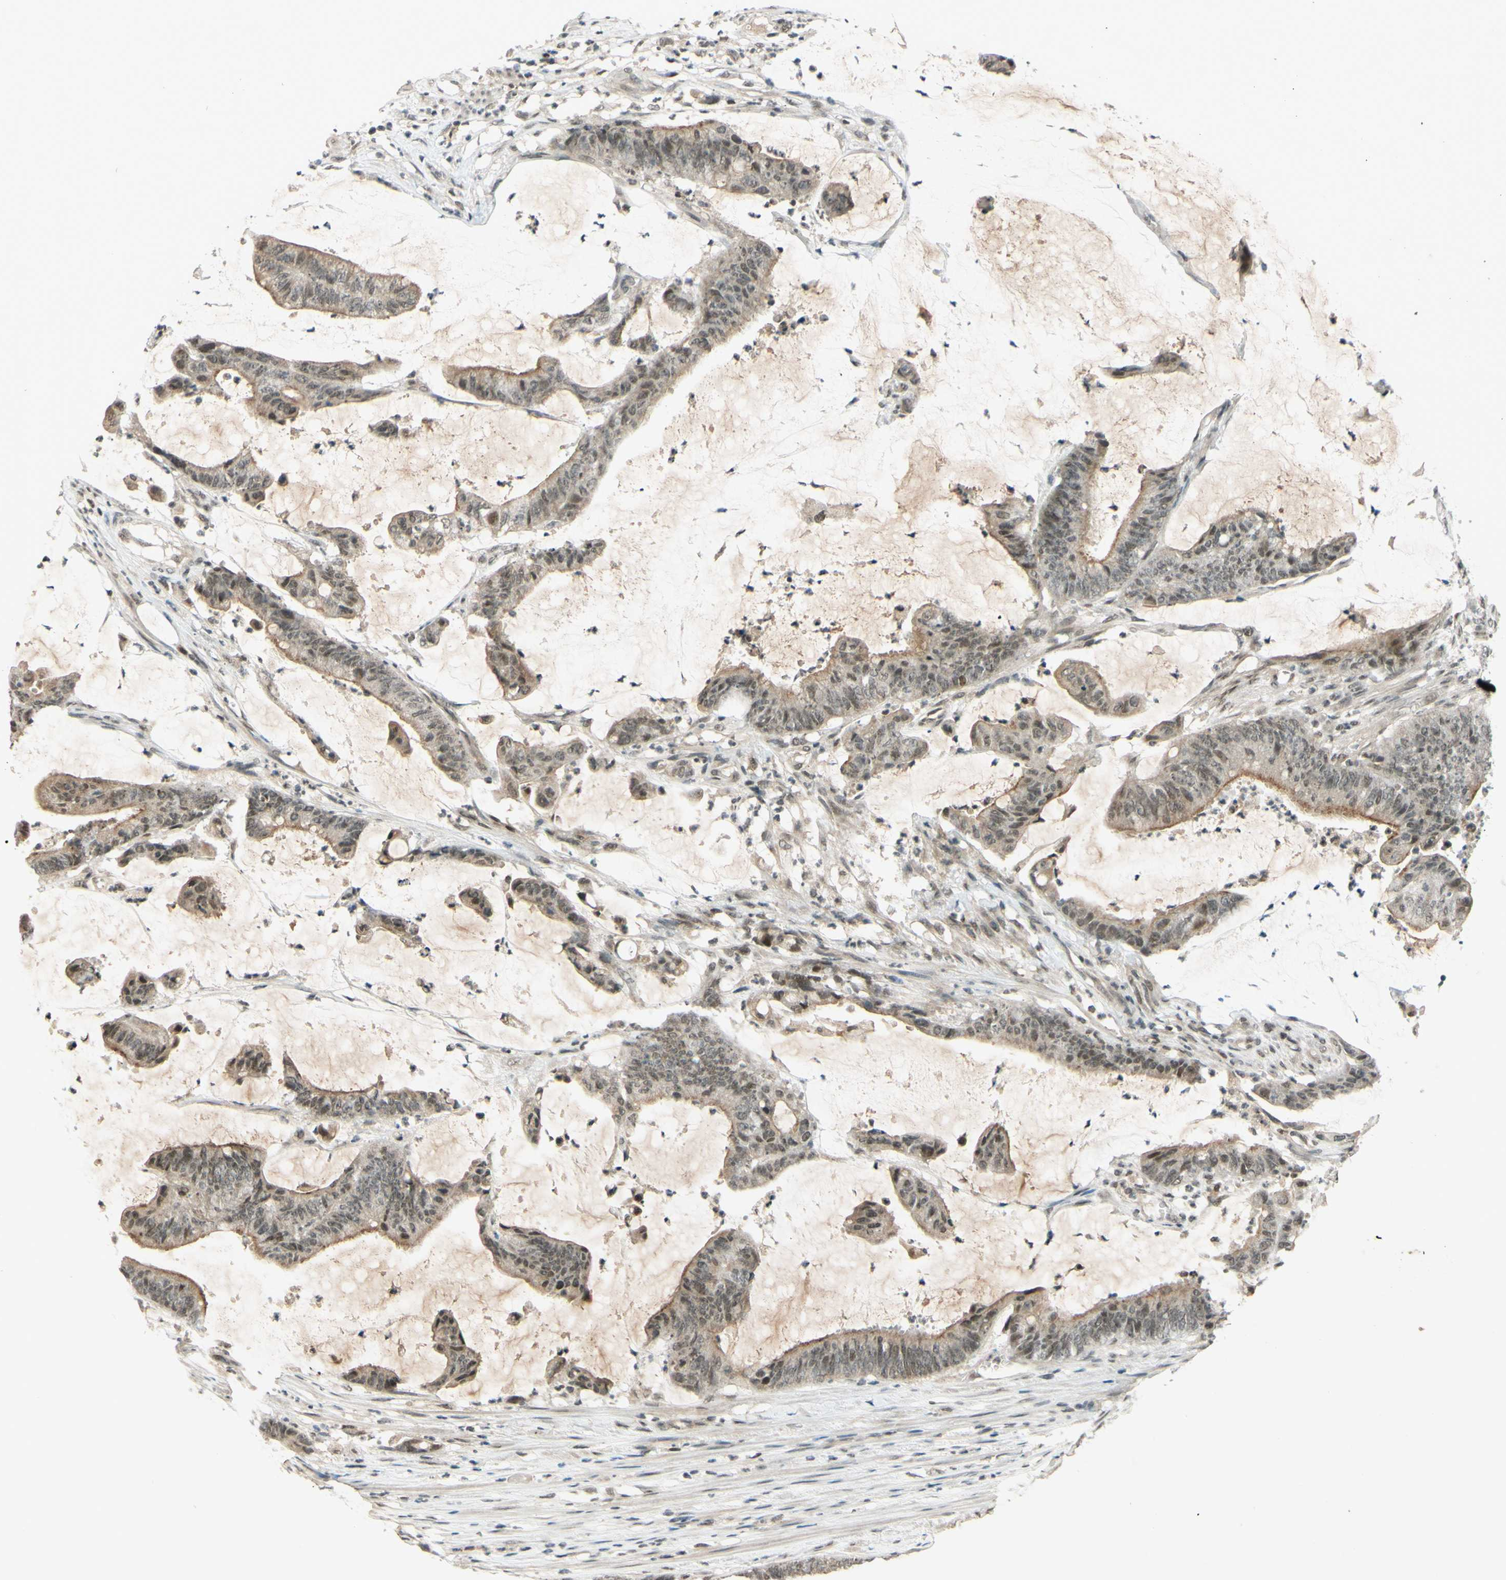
{"staining": {"intensity": "moderate", "quantity": "25%-75%", "location": "cytoplasmic/membranous"}, "tissue": "colorectal cancer", "cell_type": "Tumor cells", "image_type": "cancer", "snomed": [{"axis": "morphology", "description": "Adenocarcinoma, NOS"}, {"axis": "topography", "description": "Rectum"}], "caption": "Immunohistochemical staining of human colorectal cancer demonstrates medium levels of moderate cytoplasmic/membranous positivity in approximately 25%-75% of tumor cells. (DAB = brown stain, brightfield microscopy at high magnification).", "gene": "SMARCB1", "patient": {"sex": "female", "age": 66}}